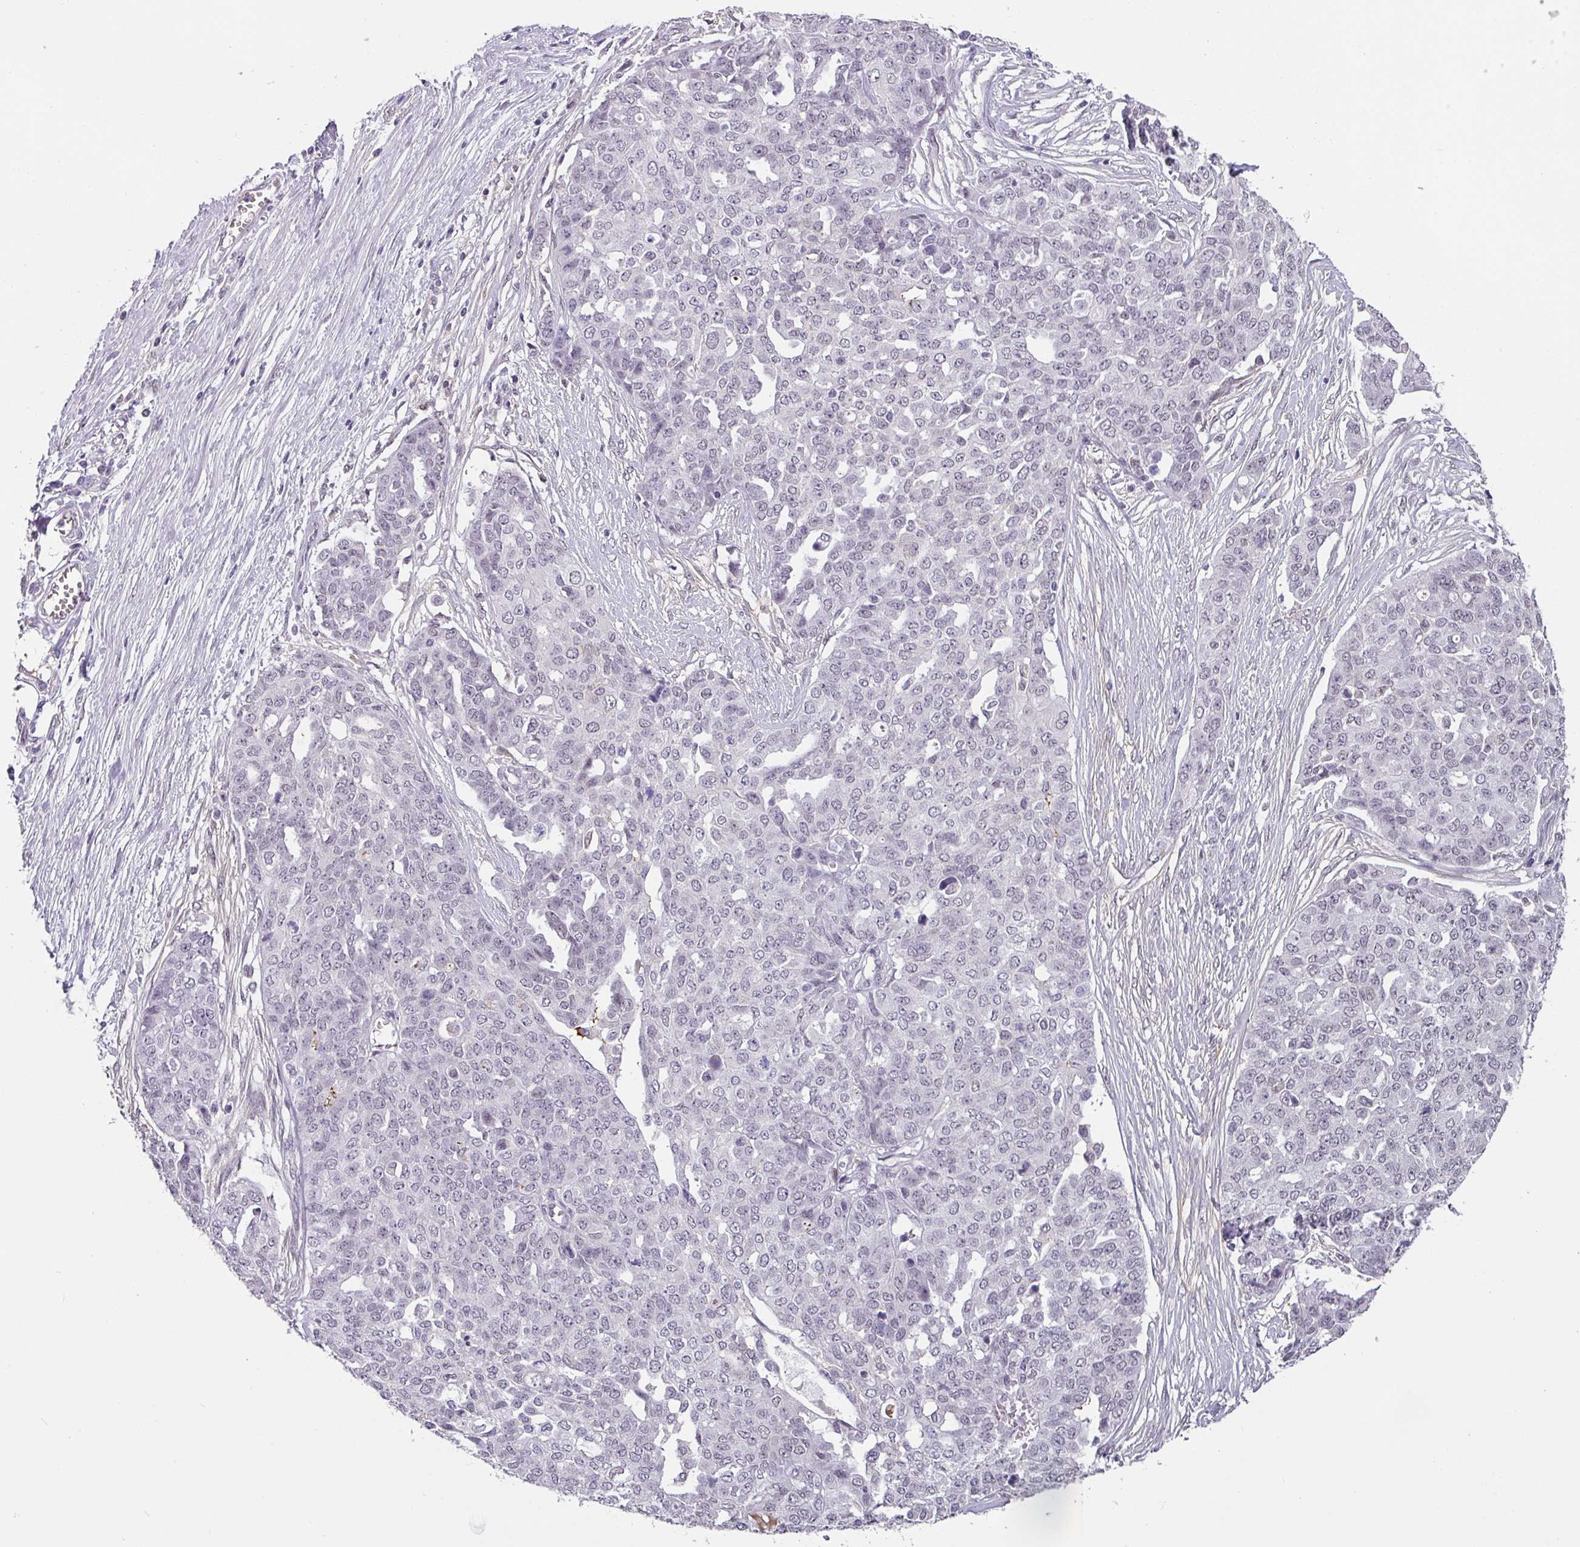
{"staining": {"intensity": "negative", "quantity": "none", "location": "none"}, "tissue": "ovarian cancer", "cell_type": "Tumor cells", "image_type": "cancer", "snomed": [{"axis": "morphology", "description": "Cystadenocarcinoma, serous, NOS"}, {"axis": "topography", "description": "Soft tissue"}, {"axis": "topography", "description": "Ovary"}], "caption": "Immunohistochemistry (IHC) micrograph of neoplastic tissue: human ovarian serous cystadenocarcinoma stained with DAB shows no significant protein expression in tumor cells.", "gene": "C1QB", "patient": {"sex": "female", "age": 57}}